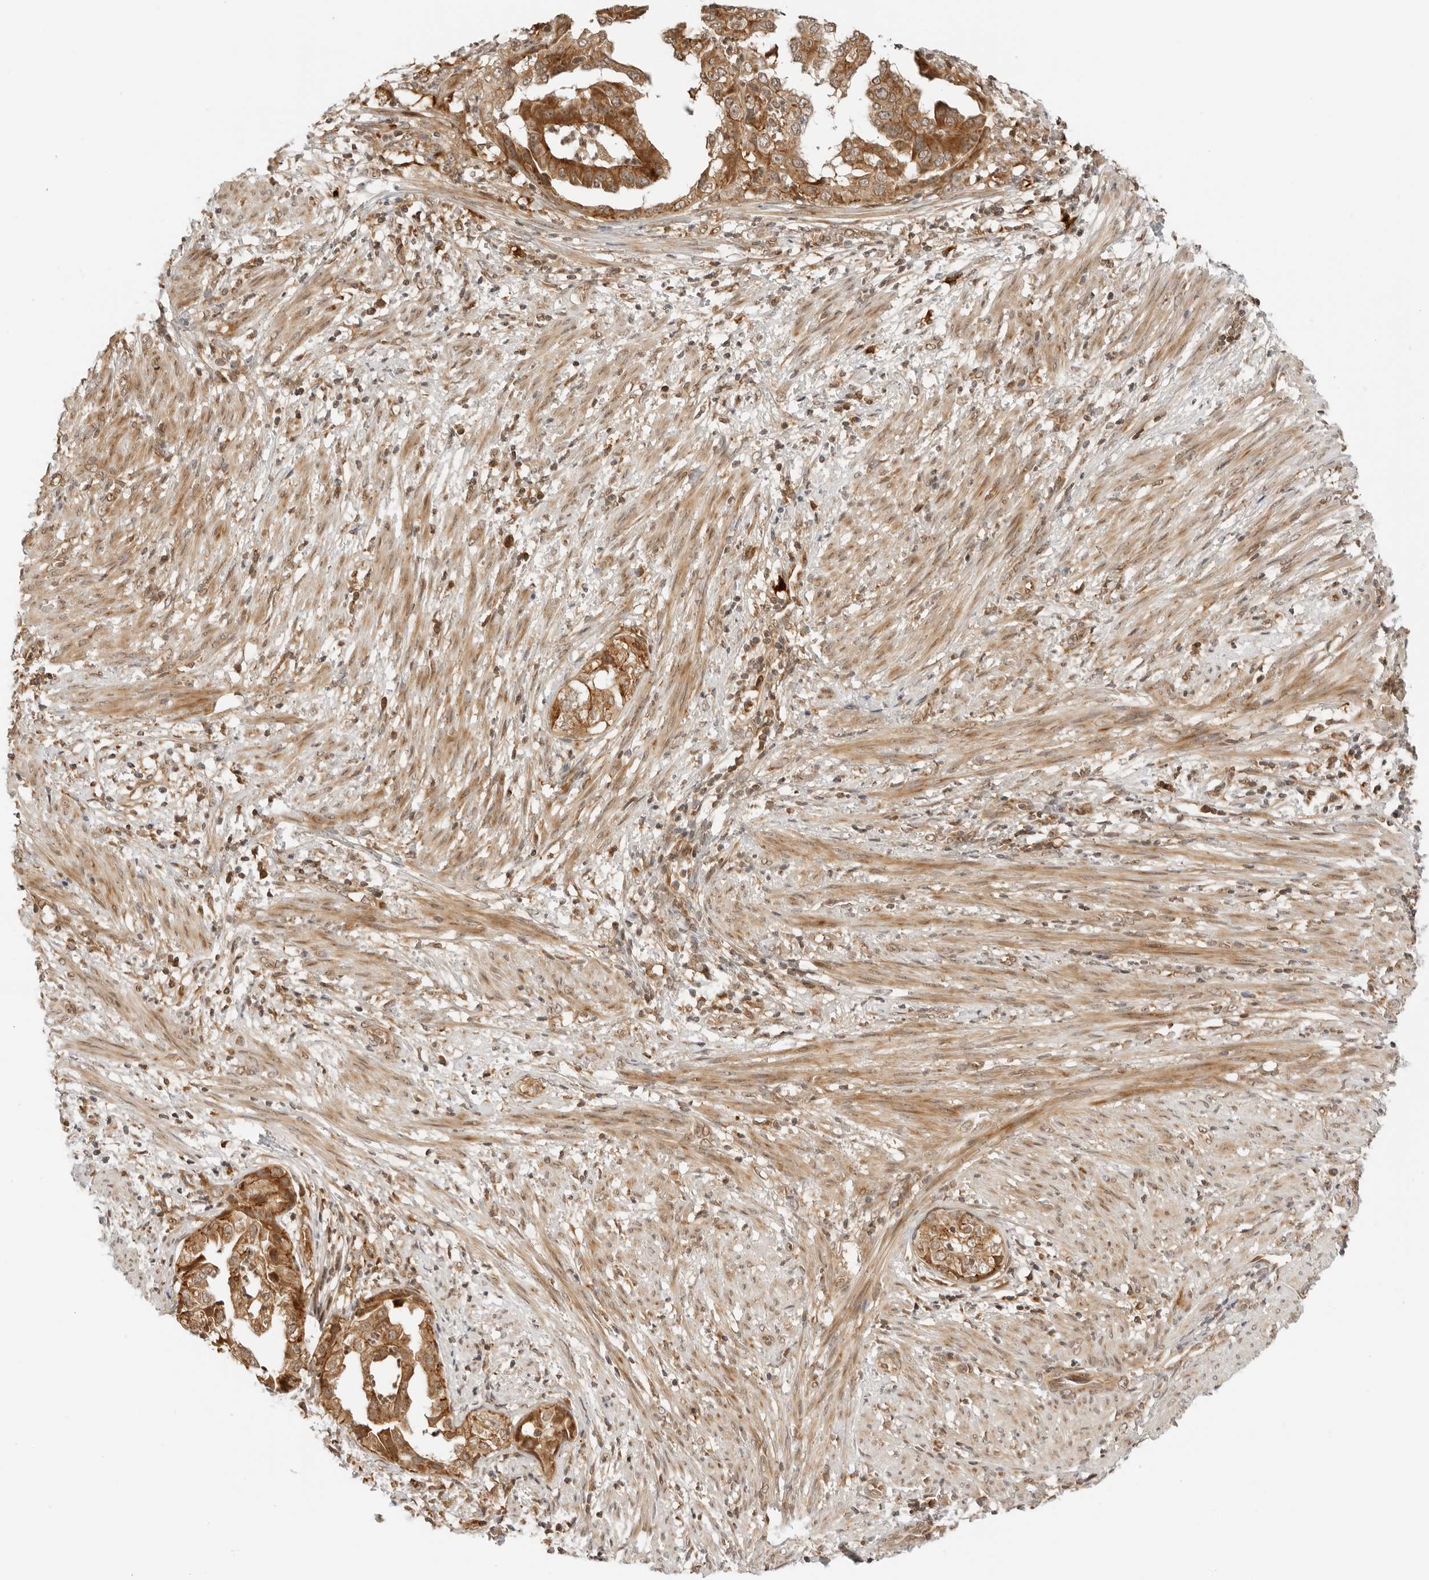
{"staining": {"intensity": "strong", "quantity": ">75%", "location": "cytoplasmic/membranous"}, "tissue": "endometrial cancer", "cell_type": "Tumor cells", "image_type": "cancer", "snomed": [{"axis": "morphology", "description": "Adenocarcinoma, NOS"}, {"axis": "topography", "description": "Endometrium"}], "caption": "DAB (3,3'-diaminobenzidine) immunohistochemical staining of human endometrial adenocarcinoma displays strong cytoplasmic/membranous protein expression in approximately >75% of tumor cells. The protein of interest is stained brown, and the nuclei are stained in blue (DAB IHC with brightfield microscopy, high magnification).", "gene": "RC3H1", "patient": {"sex": "female", "age": 85}}